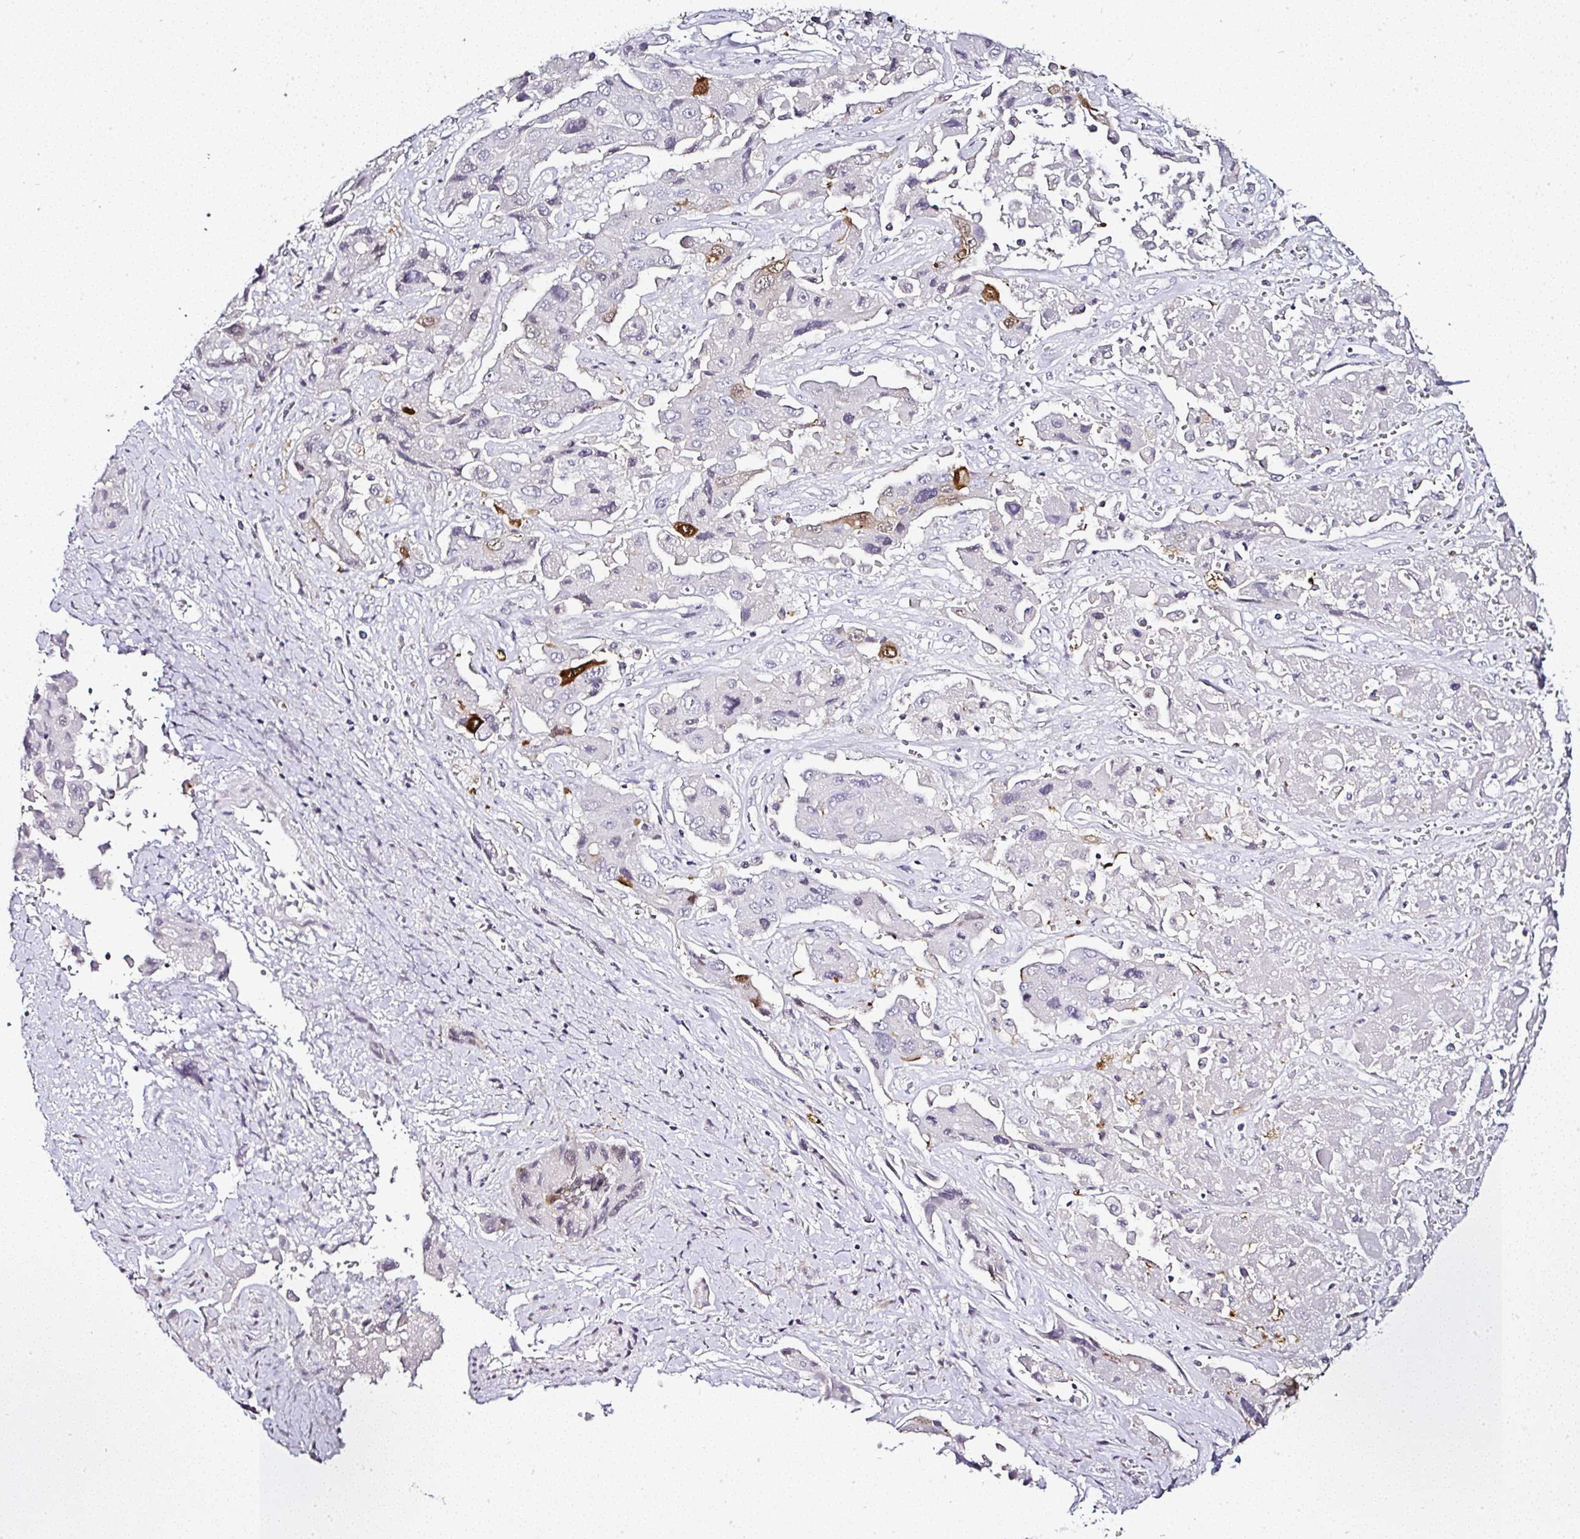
{"staining": {"intensity": "strong", "quantity": "<25%", "location": "cytoplasmic/membranous,nuclear"}, "tissue": "liver cancer", "cell_type": "Tumor cells", "image_type": "cancer", "snomed": [{"axis": "morphology", "description": "Cholangiocarcinoma"}, {"axis": "topography", "description": "Liver"}], "caption": "Protein positivity by IHC exhibits strong cytoplasmic/membranous and nuclear expression in about <25% of tumor cells in liver cholangiocarcinoma.", "gene": "SERPINB3", "patient": {"sex": "male", "age": 67}}